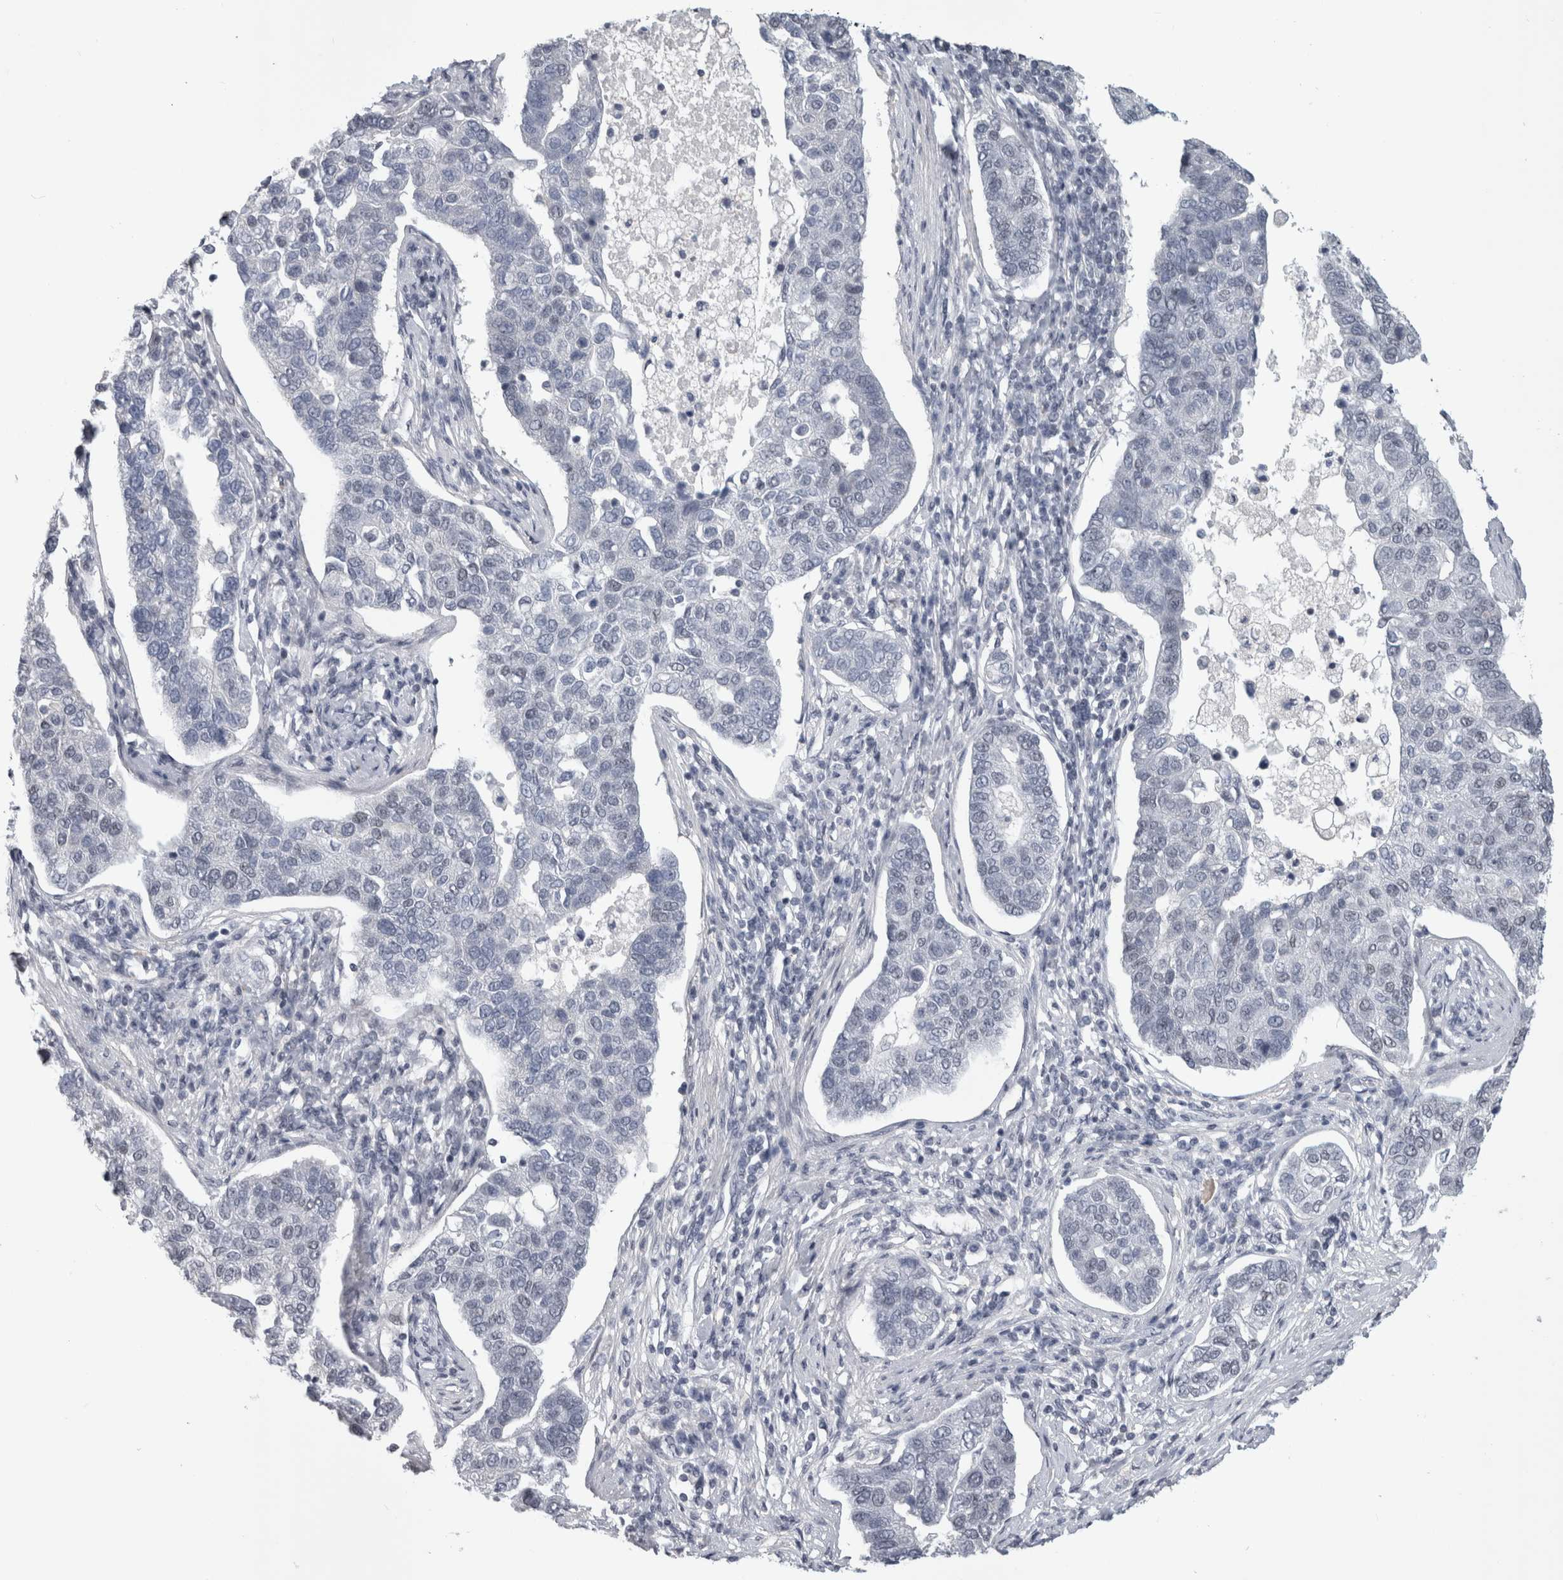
{"staining": {"intensity": "negative", "quantity": "none", "location": "none"}, "tissue": "pancreatic cancer", "cell_type": "Tumor cells", "image_type": "cancer", "snomed": [{"axis": "morphology", "description": "Adenocarcinoma, NOS"}, {"axis": "topography", "description": "Pancreas"}], "caption": "This is a histopathology image of immunohistochemistry (IHC) staining of pancreatic adenocarcinoma, which shows no staining in tumor cells. (Stains: DAB immunohistochemistry with hematoxylin counter stain, Microscopy: brightfield microscopy at high magnification).", "gene": "ARID4B", "patient": {"sex": "female", "age": 61}}